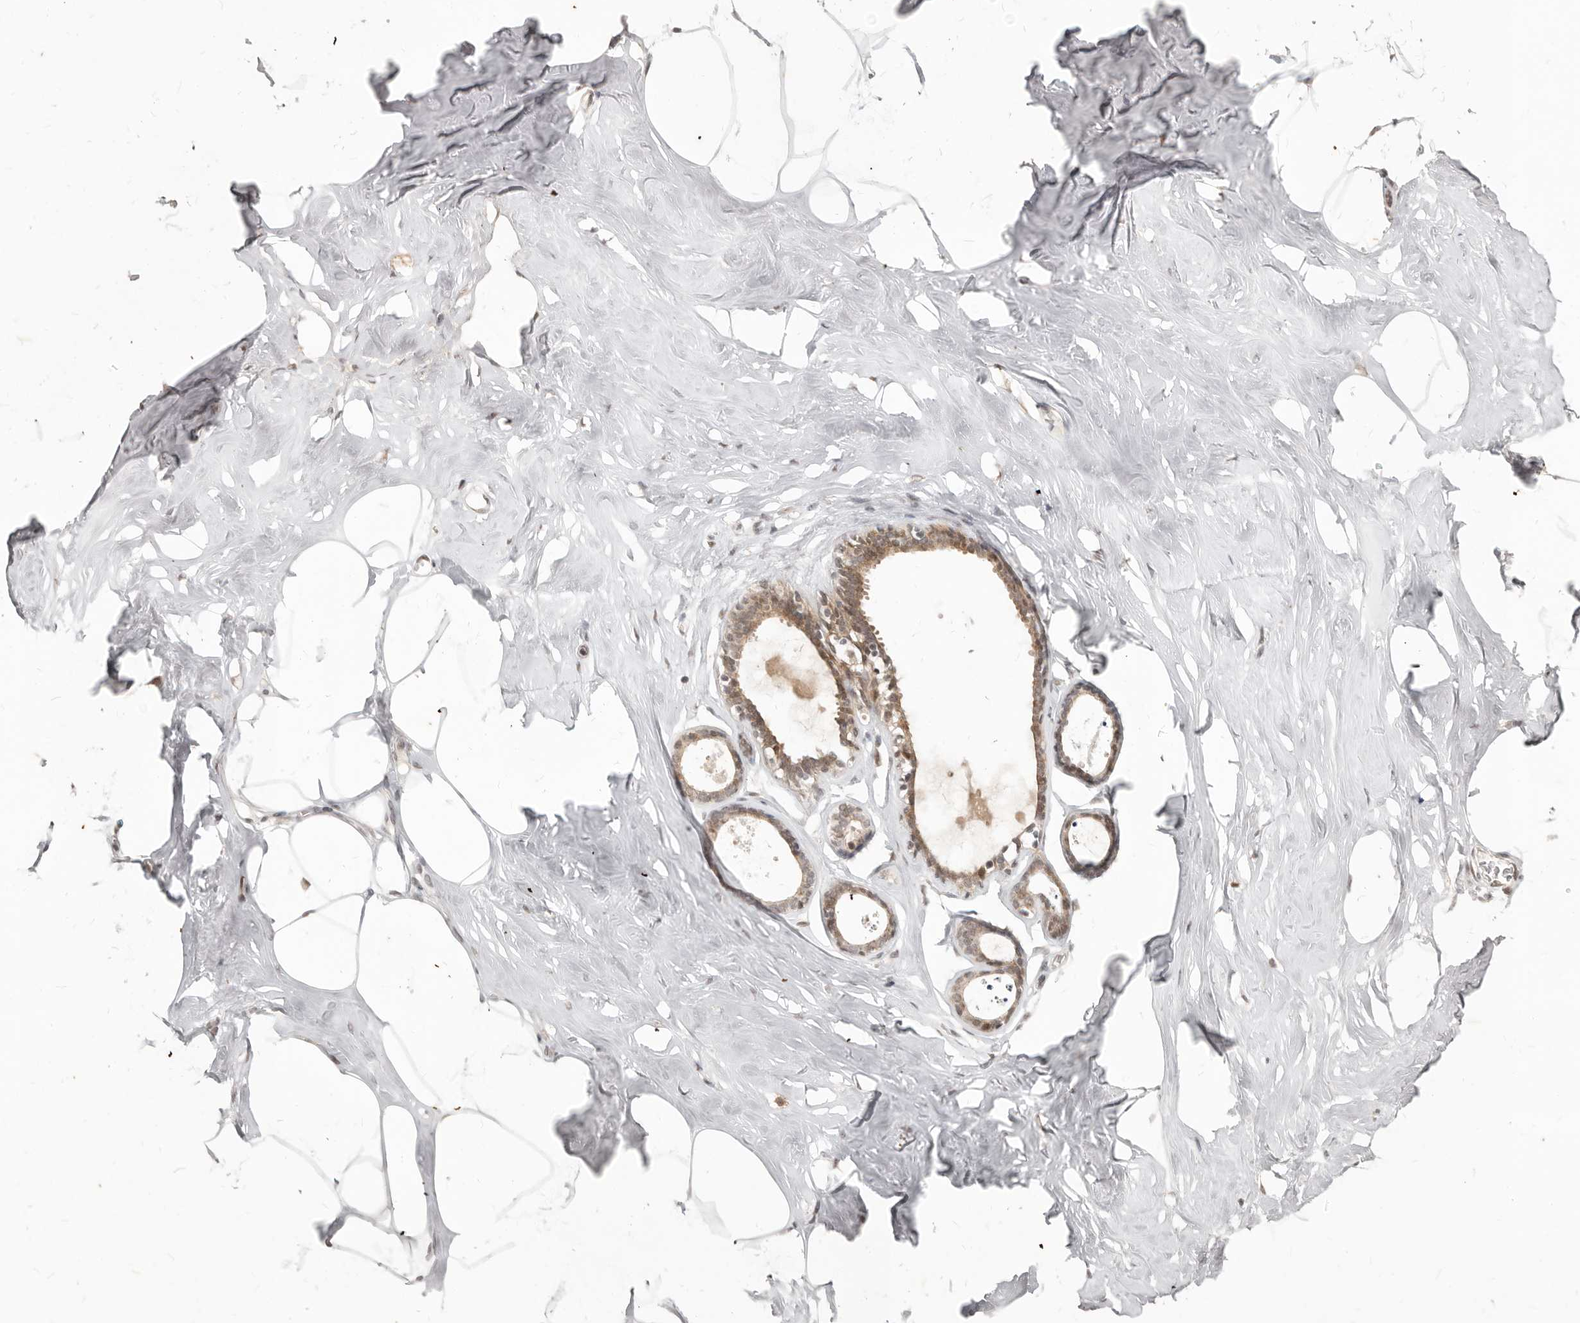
{"staining": {"intensity": "moderate", "quantity": ">75%", "location": "cytoplasmic/membranous,nuclear"}, "tissue": "adipose tissue", "cell_type": "Adipocytes", "image_type": "normal", "snomed": [{"axis": "morphology", "description": "Normal tissue, NOS"}, {"axis": "morphology", "description": "Fibrosis, NOS"}, {"axis": "topography", "description": "Breast"}, {"axis": "topography", "description": "Adipose tissue"}], "caption": "Moderate cytoplasmic/membranous,nuclear staining for a protein is appreciated in about >75% of adipocytes of normal adipose tissue using immunohistochemistry.", "gene": "RFC2", "patient": {"sex": "female", "age": 39}}